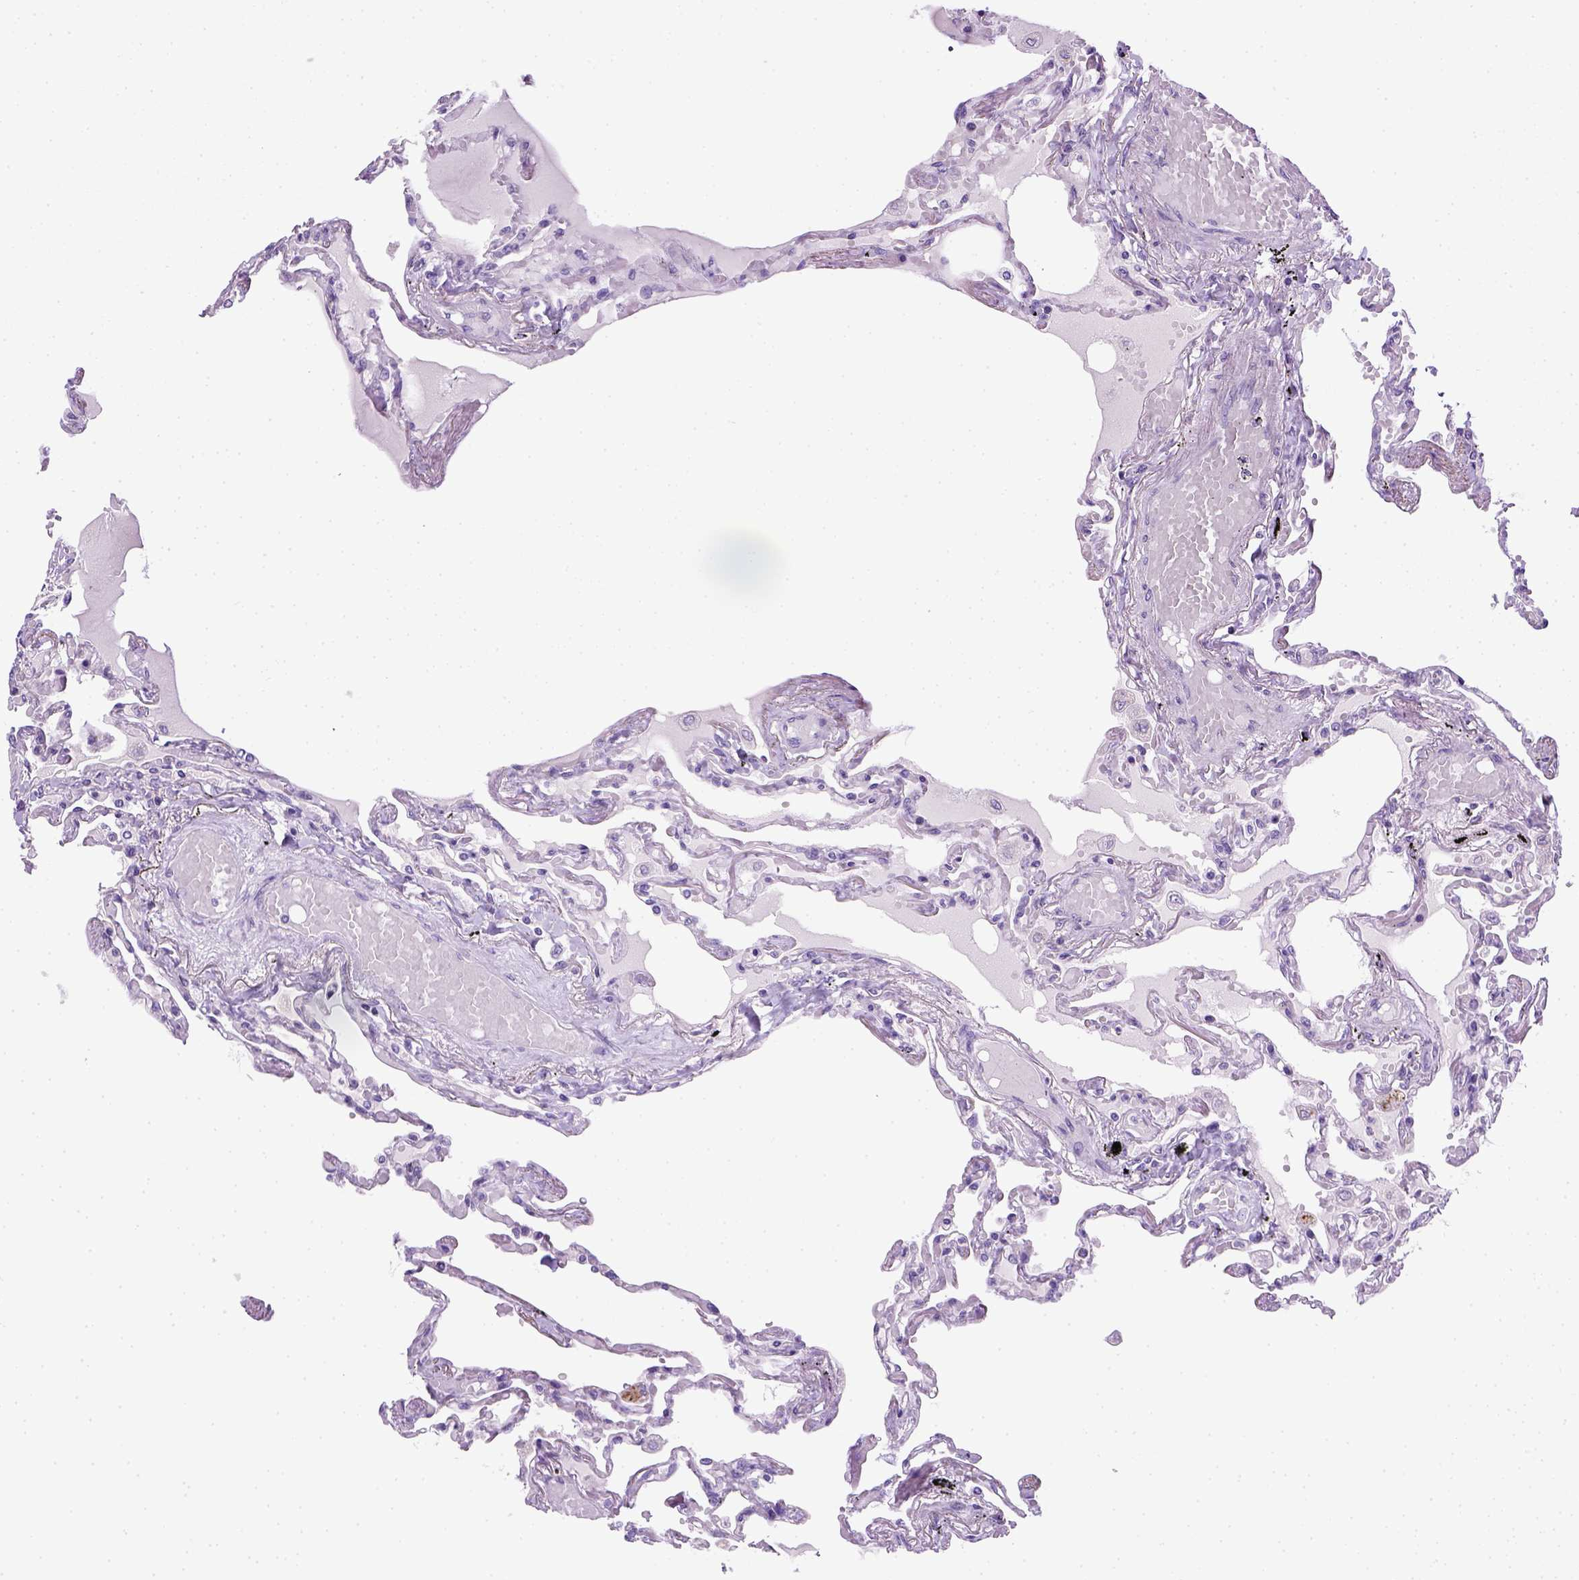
{"staining": {"intensity": "negative", "quantity": "none", "location": "none"}, "tissue": "lung", "cell_type": "Alveolar cells", "image_type": "normal", "snomed": [{"axis": "morphology", "description": "Normal tissue, NOS"}, {"axis": "morphology", "description": "Adenocarcinoma, NOS"}, {"axis": "topography", "description": "Cartilage tissue"}, {"axis": "topography", "description": "Lung"}], "caption": "Immunohistochemistry histopathology image of benign lung: human lung stained with DAB exhibits no significant protein expression in alveolar cells. (Brightfield microscopy of DAB IHC at high magnification).", "gene": "KRT71", "patient": {"sex": "female", "age": 67}}